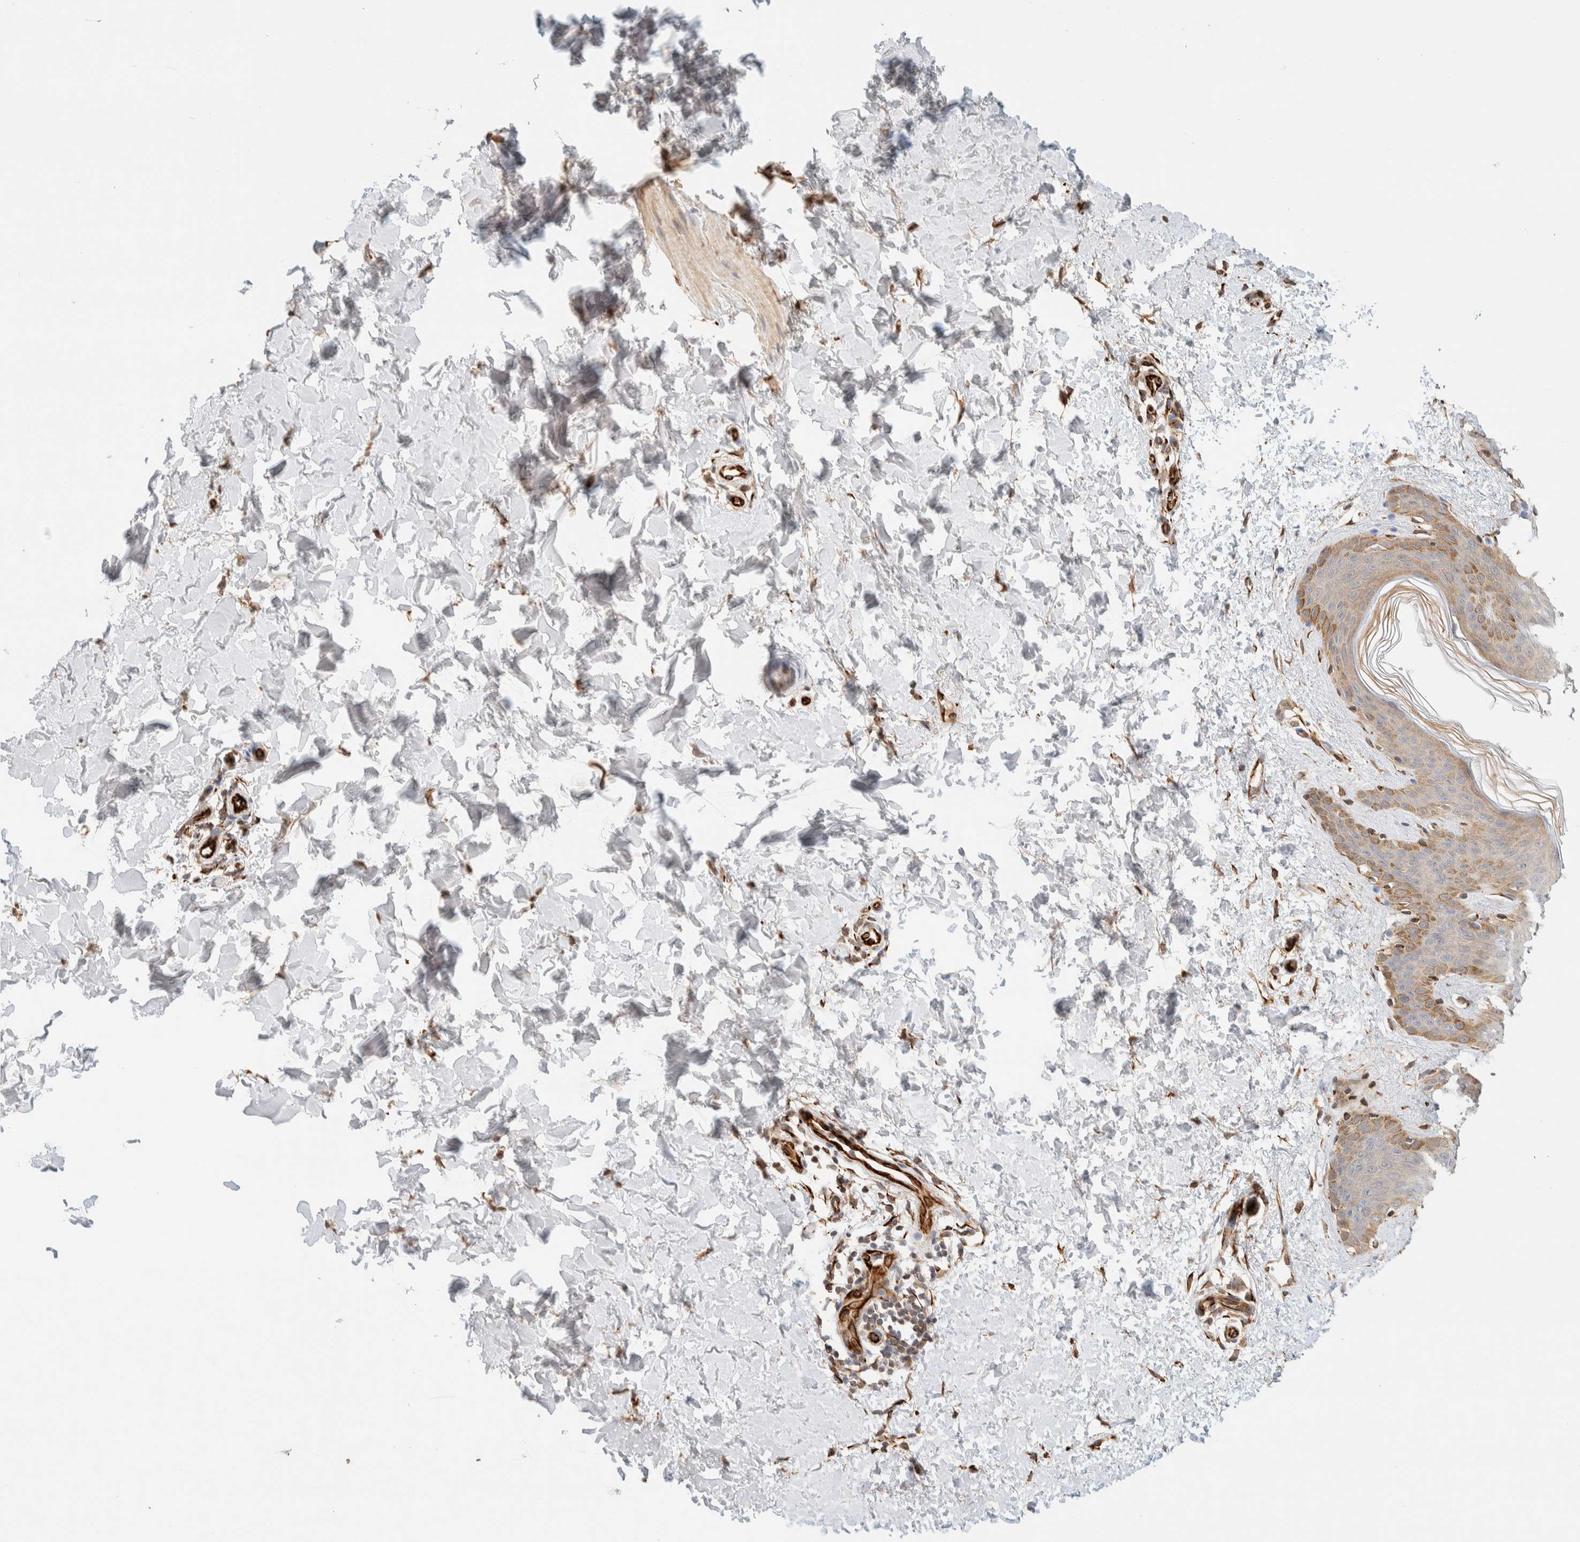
{"staining": {"intensity": "strong", "quantity": ">75%", "location": "cytoplasmic/membranous"}, "tissue": "skin", "cell_type": "Fibroblasts", "image_type": "normal", "snomed": [{"axis": "morphology", "description": "Normal tissue, NOS"}, {"axis": "morphology", "description": "Neoplasm, benign, NOS"}, {"axis": "topography", "description": "Skin"}, {"axis": "topography", "description": "Soft tissue"}], "caption": "Skin stained with a brown dye demonstrates strong cytoplasmic/membranous positive expression in about >75% of fibroblasts.", "gene": "FAT1", "patient": {"sex": "male", "age": 26}}